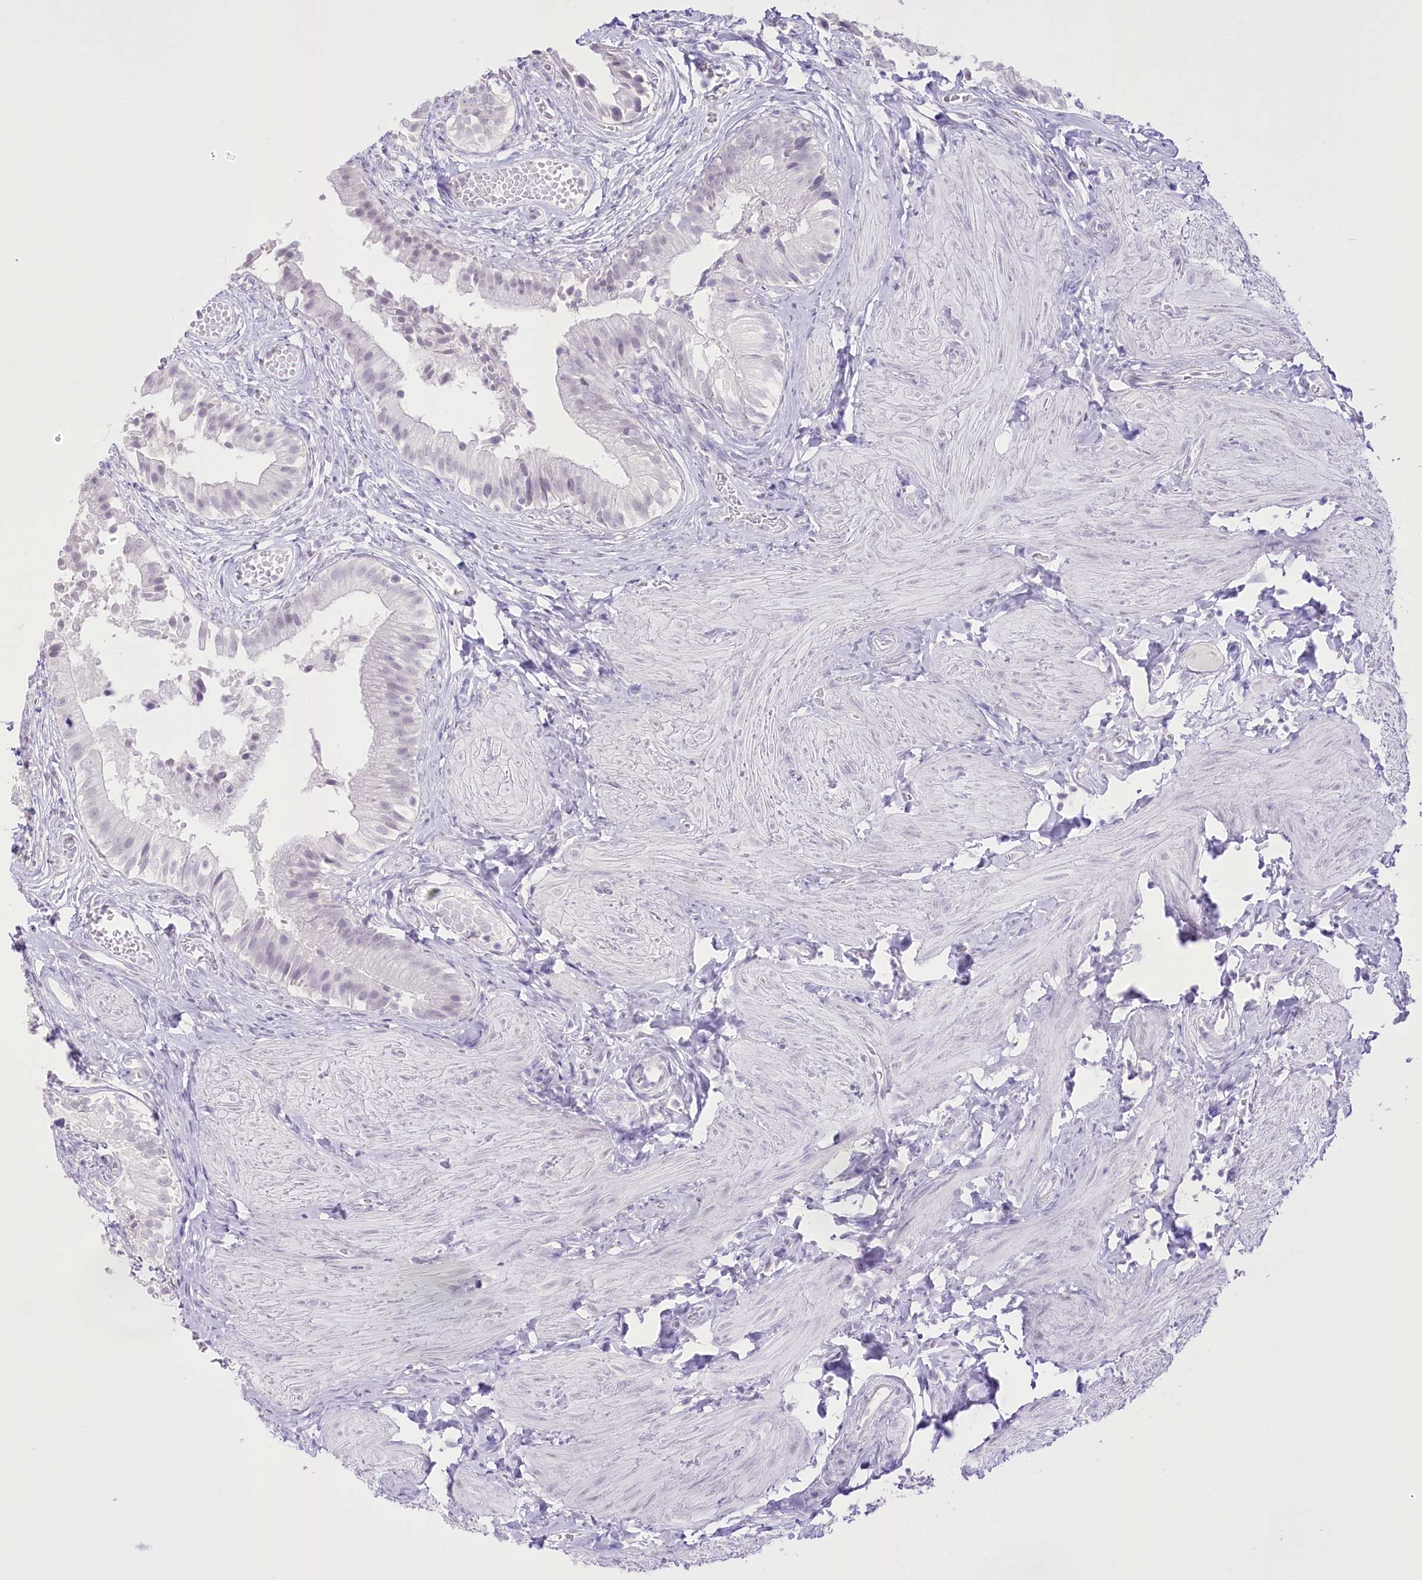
{"staining": {"intensity": "negative", "quantity": "none", "location": "none"}, "tissue": "gallbladder", "cell_type": "Glandular cells", "image_type": "normal", "snomed": [{"axis": "morphology", "description": "Normal tissue, NOS"}, {"axis": "topography", "description": "Gallbladder"}], "caption": "DAB immunohistochemical staining of benign gallbladder displays no significant staining in glandular cells. Brightfield microscopy of immunohistochemistry stained with DAB (3,3'-diaminobenzidine) (brown) and hematoxylin (blue), captured at high magnification.", "gene": "SLC39A10", "patient": {"sex": "female", "age": 47}}